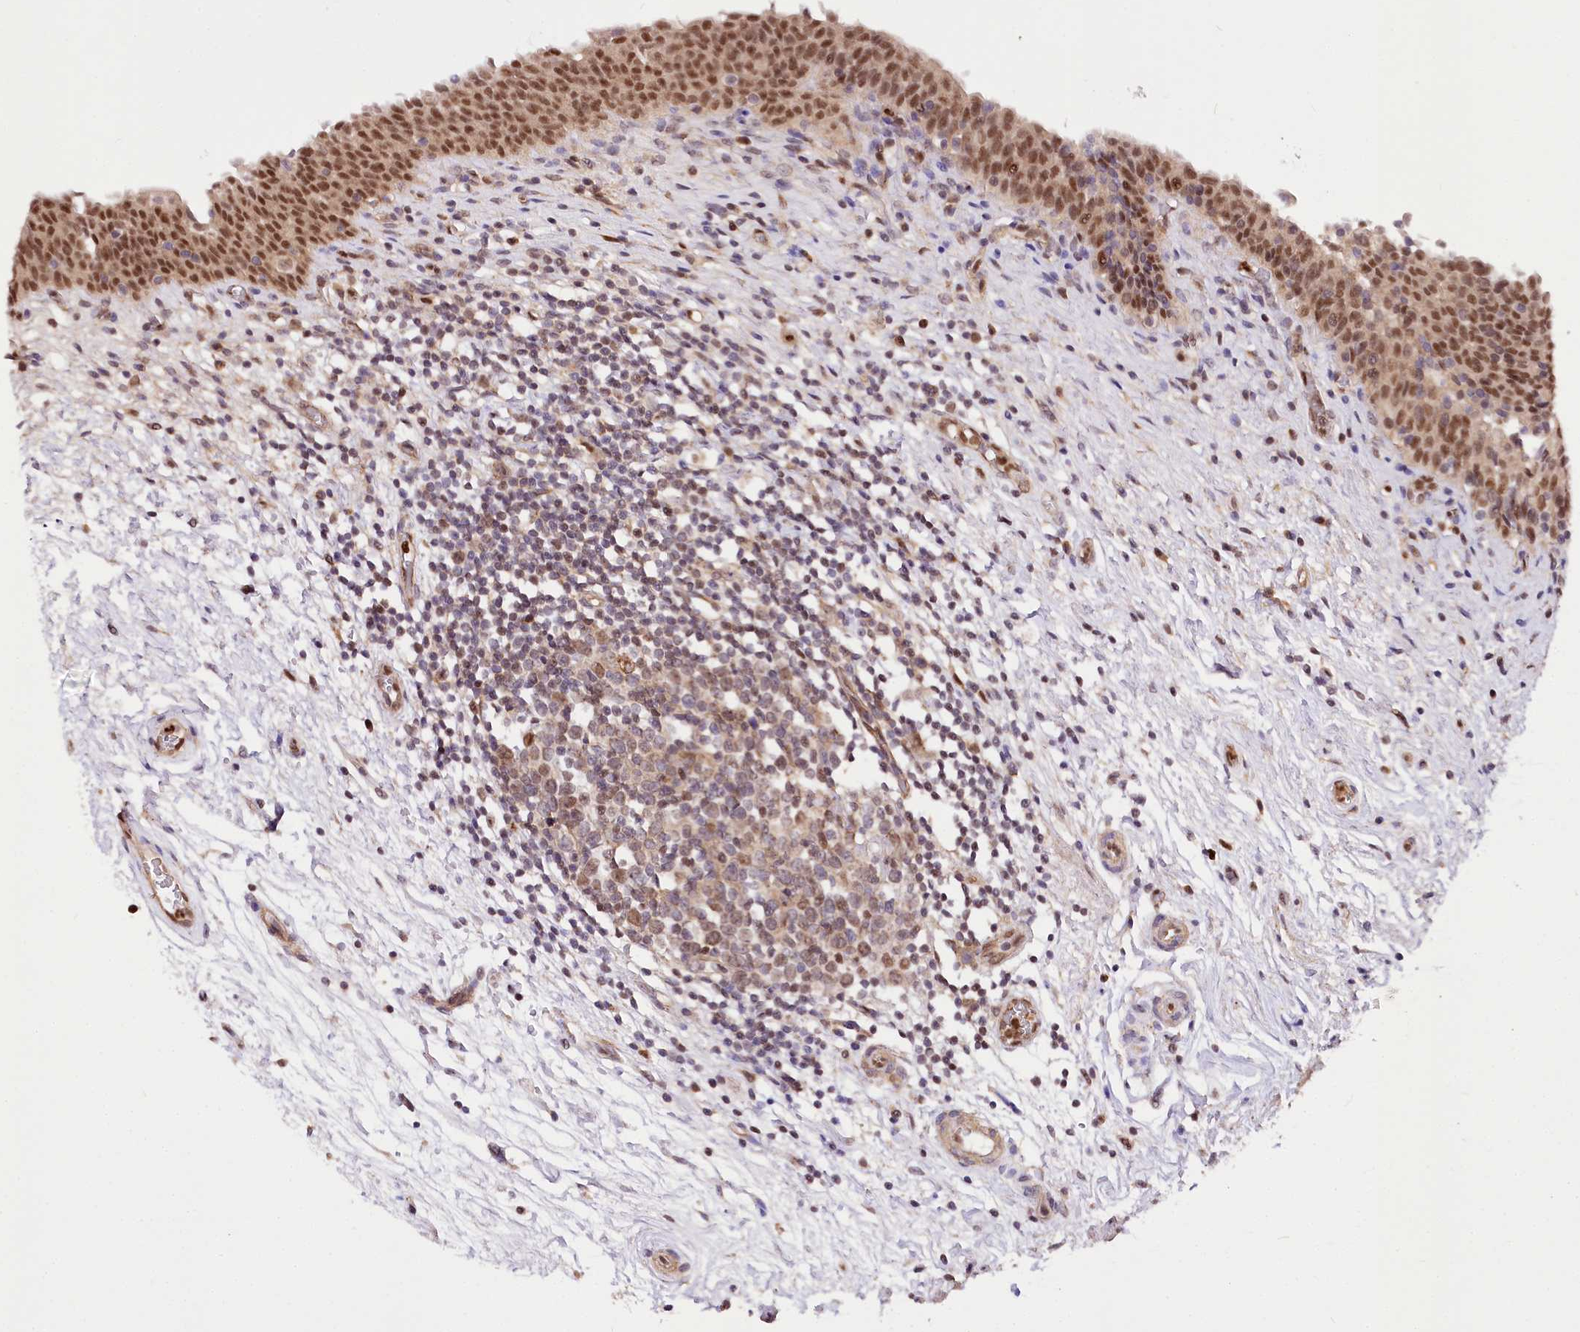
{"staining": {"intensity": "strong", "quantity": ">75%", "location": "nuclear"}, "tissue": "urinary bladder", "cell_type": "Urothelial cells", "image_type": "normal", "snomed": [{"axis": "morphology", "description": "Normal tissue, NOS"}, {"axis": "topography", "description": "Urinary bladder"}], "caption": "An image of urinary bladder stained for a protein exhibits strong nuclear brown staining in urothelial cells.", "gene": "GNL3L", "patient": {"sex": "male", "age": 83}}